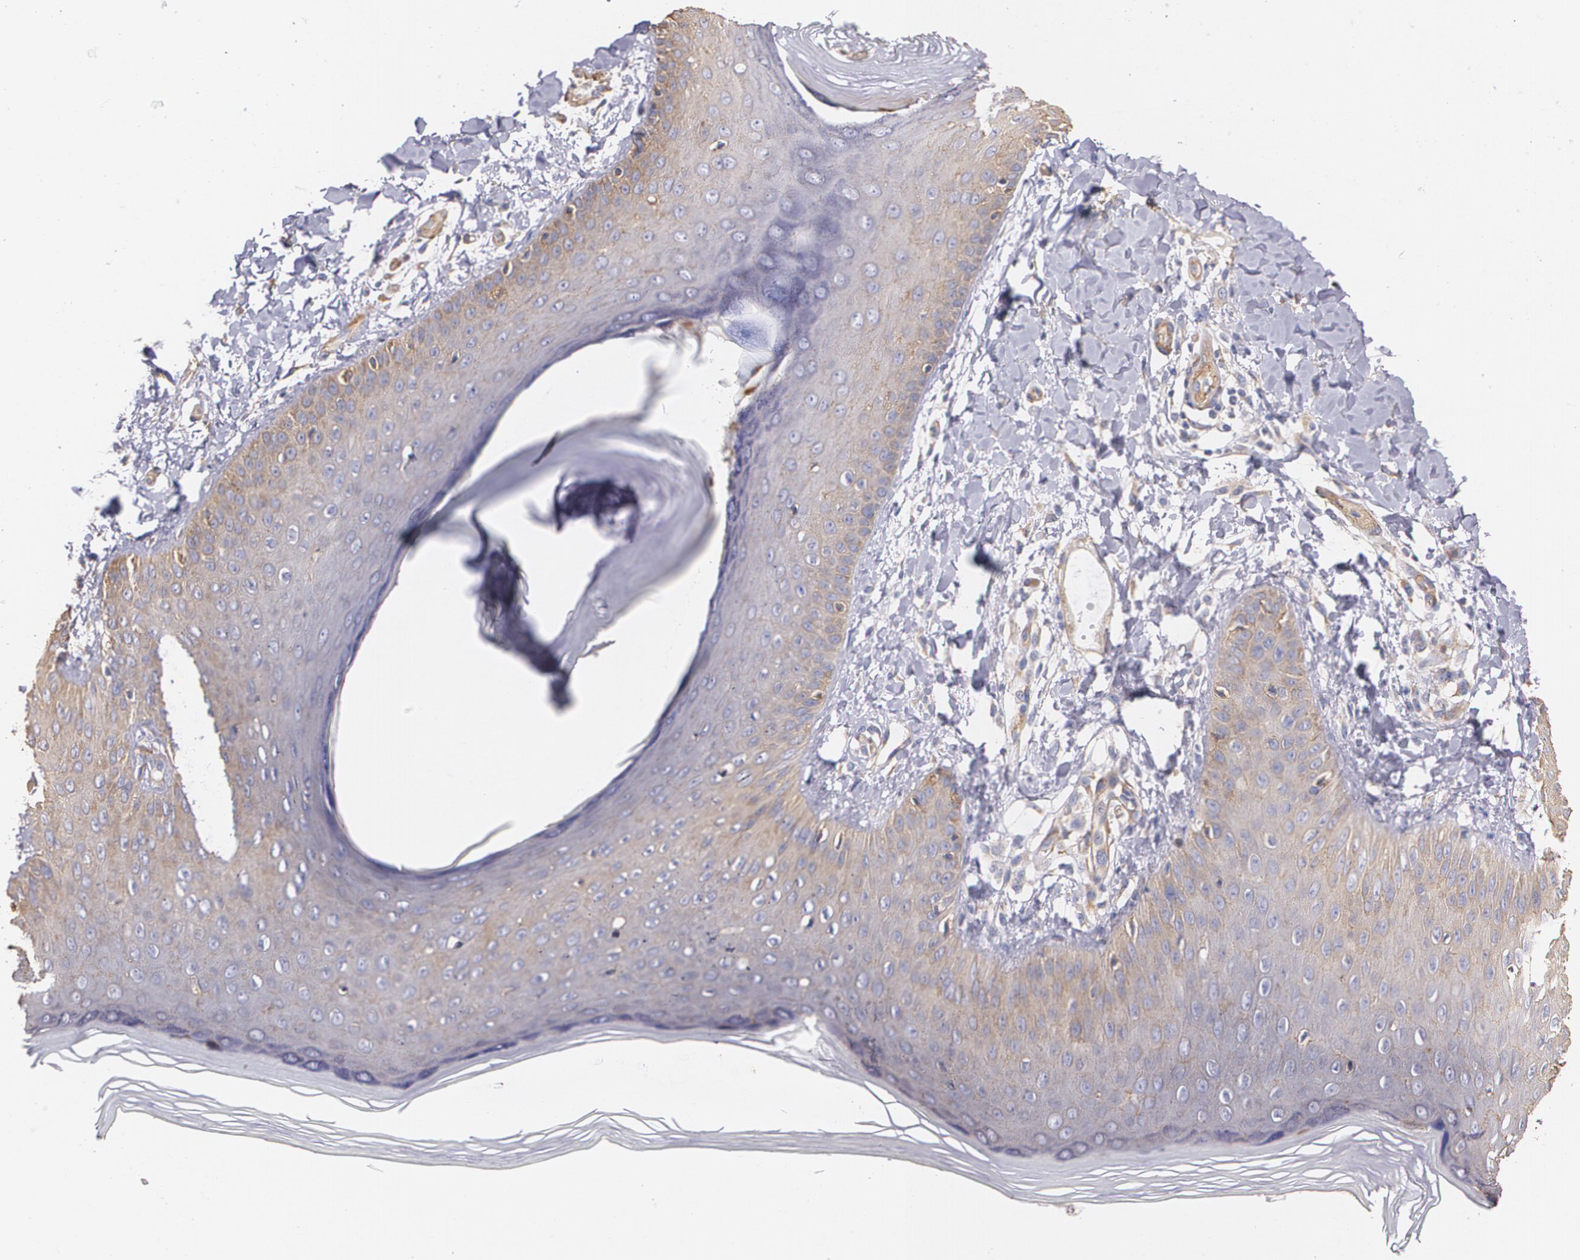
{"staining": {"intensity": "moderate", "quantity": "25%-75%", "location": "cytoplasmic/membranous"}, "tissue": "skin", "cell_type": "Epidermal cells", "image_type": "normal", "snomed": [{"axis": "morphology", "description": "Normal tissue, NOS"}, {"axis": "morphology", "description": "Inflammation, NOS"}, {"axis": "topography", "description": "Soft tissue"}, {"axis": "topography", "description": "Anal"}], "caption": "A micrograph showing moderate cytoplasmic/membranous positivity in about 25%-75% of epidermal cells in benign skin, as visualized by brown immunohistochemical staining.", "gene": "TJP1", "patient": {"sex": "female", "age": 15}}